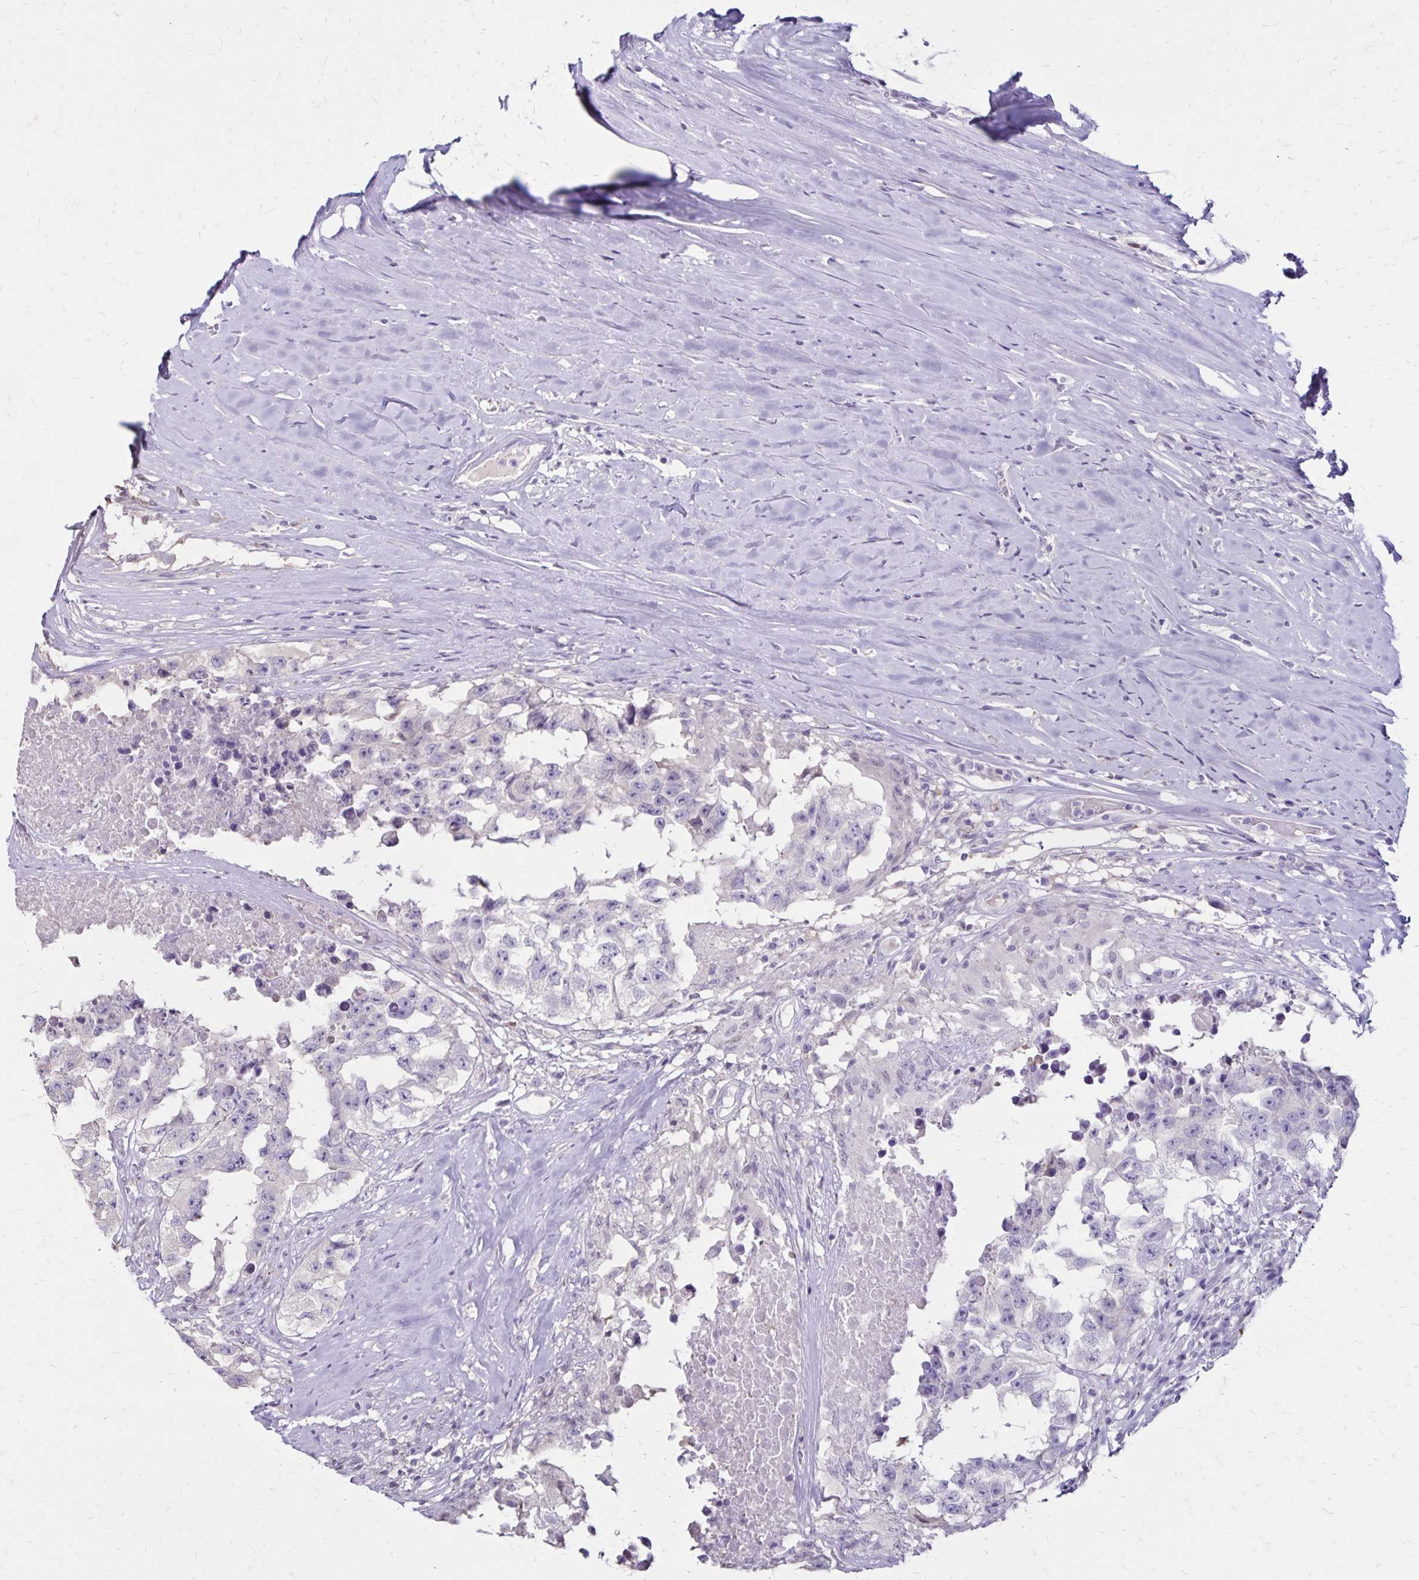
{"staining": {"intensity": "negative", "quantity": "none", "location": "none"}, "tissue": "testis cancer", "cell_type": "Tumor cells", "image_type": "cancer", "snomed": [{"axis": "morphology", "description": "Carcinoma, Embryonal, NOS"}, {"axis": "topography", "description": "Testis"}], "caption": "DAB (3,3'-diaminobenzidine) immunohistochemical staining of human embryonal carcinoma (testis) displays no significant staining in tumor cells. Nuclei are stained in blue.", "gene": "SH3GL3", "patient": {"sex": "male", "age": 83}}